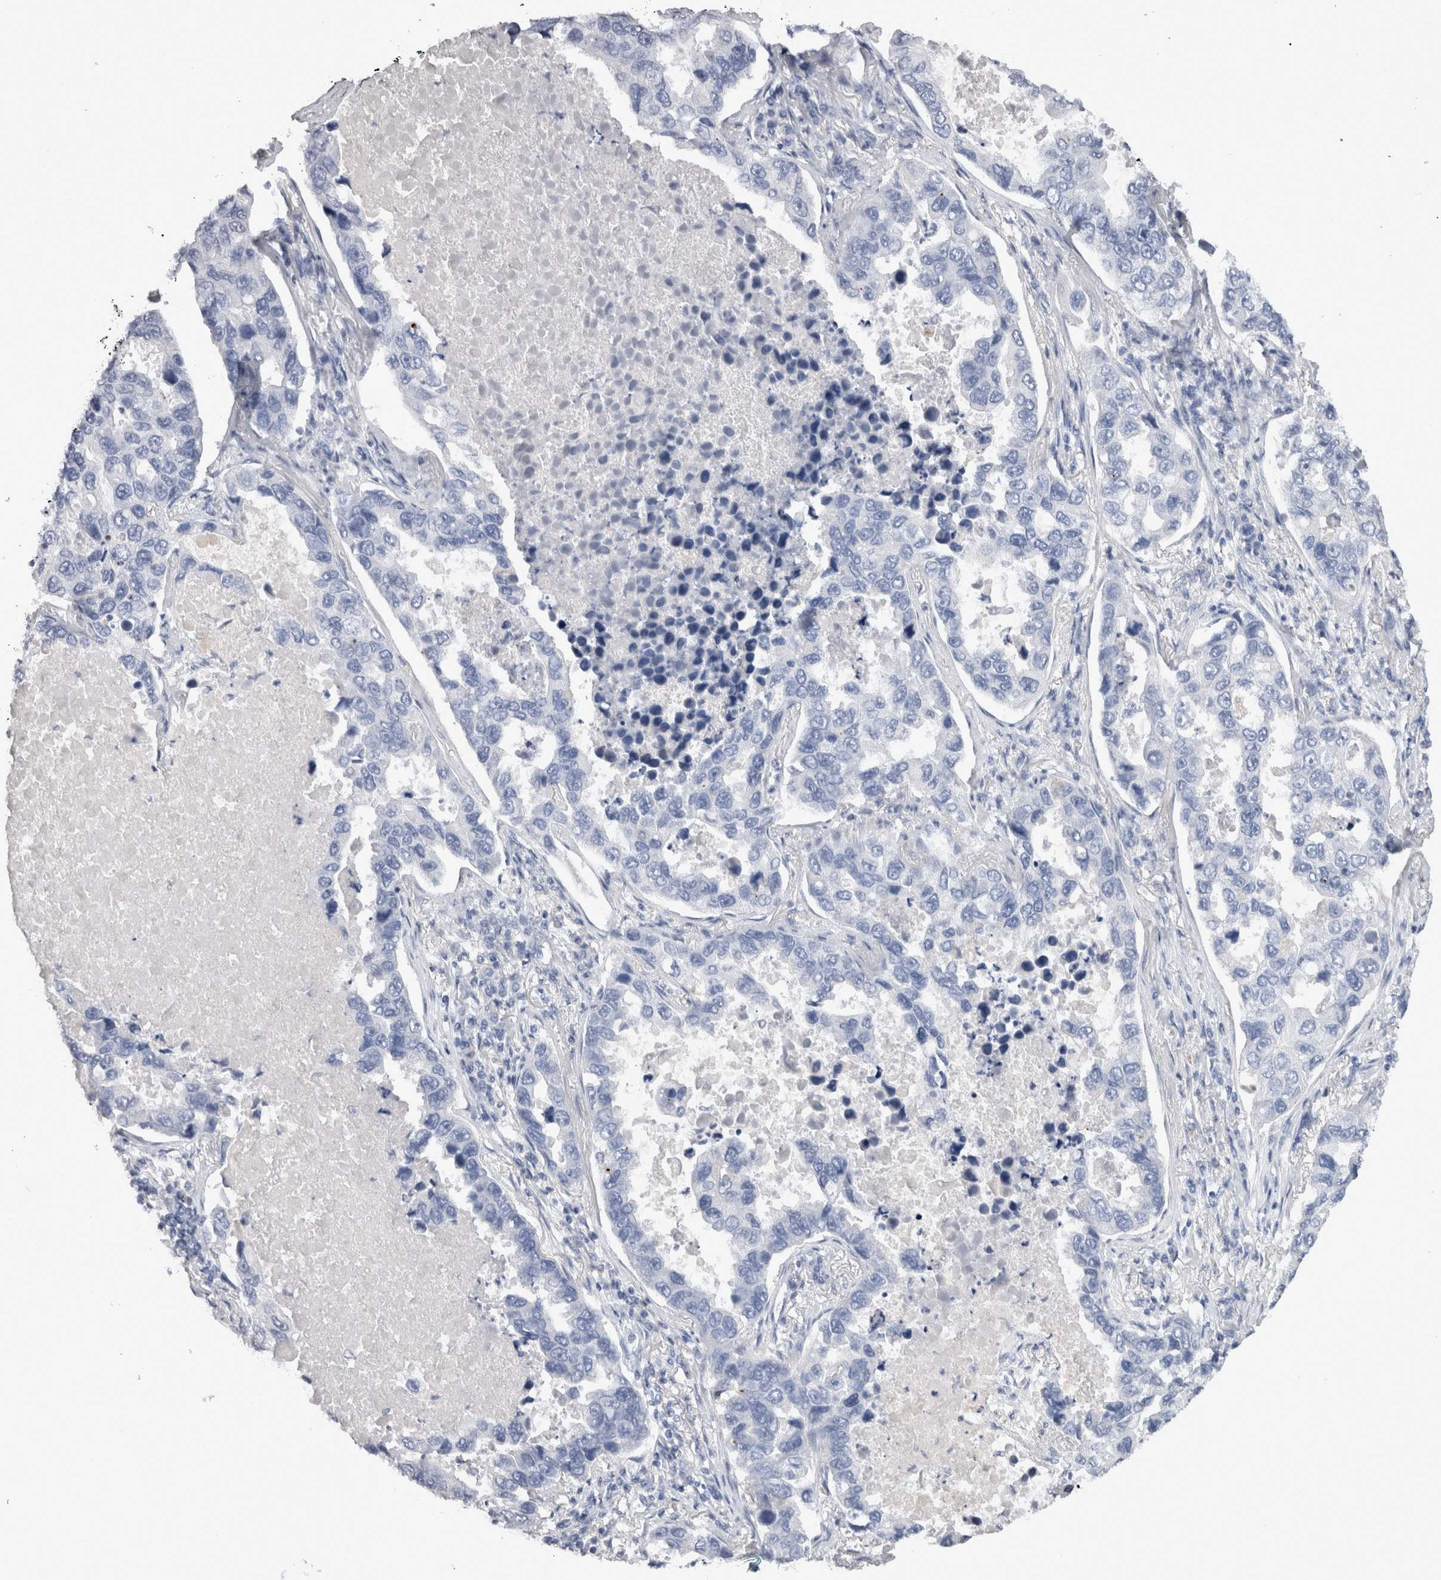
{"staining": {"intensity": "negative", "quantity": "none", "location": "none"}, "tissue": "lung cancer", "cell_type": "Tumor cells", "image_type": "cancer", "snomed": [{"axis": "morphology", "description": "Adenocarcinoma, NOS"}, {"axis": "topography", "description": "Lung"}], "caption": "A high-resolution histopathology image shows IHC staining of adenocarcinoma (lung), which reveals no significant expression in tumor cells.", "gene": "ADAM2", "patient": {"sex": "male", "age": 64}}